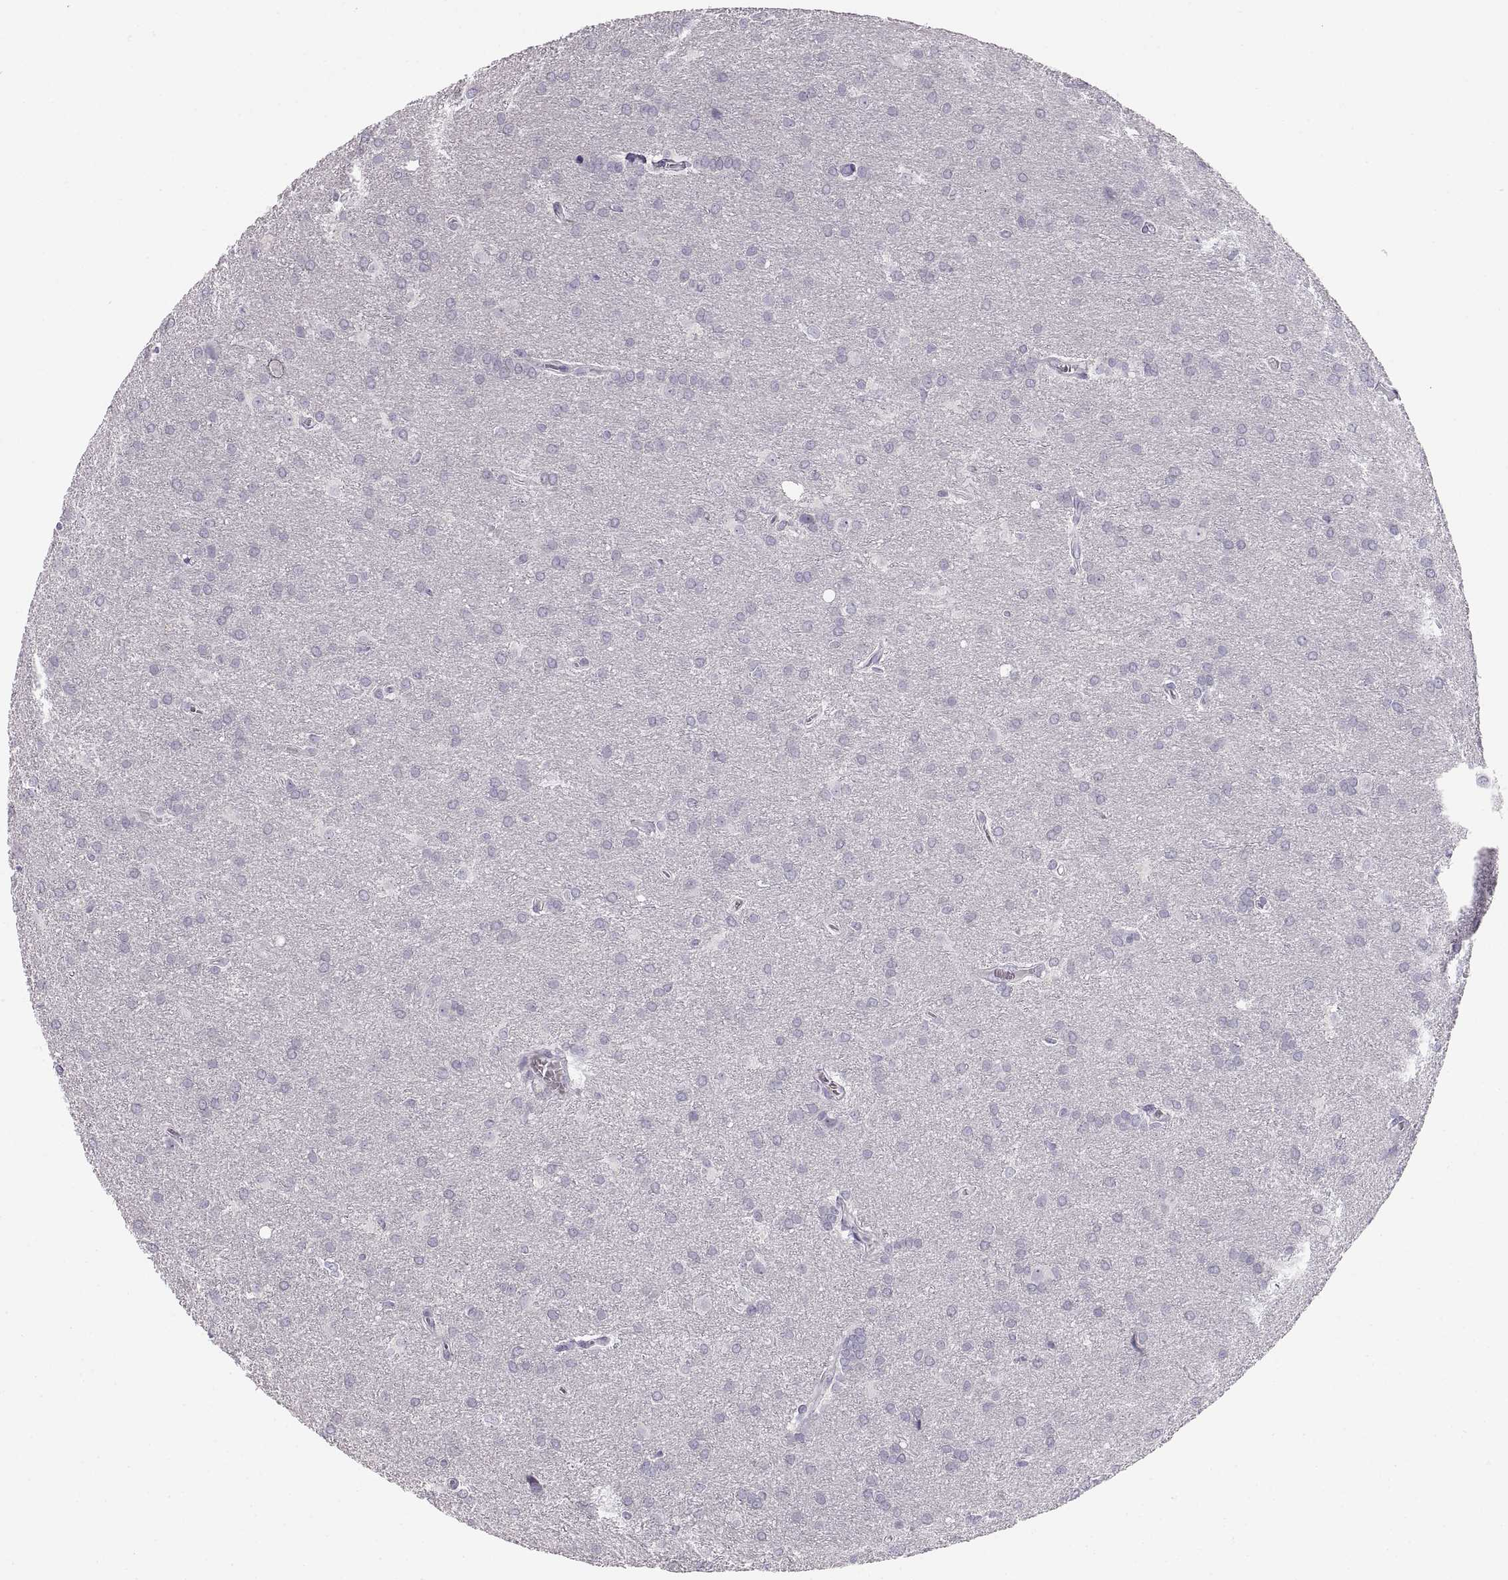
{"staining": {"intensity": "negative", "quantity": "none", "location": "none"}, "tissue": "glioma", "cell_type": "Tumor cells", "image_type": "cancer", "snomed": [{"axis": "morphology", "description": "Glioma, malignant, Low grade"}, {"axis": "topography", "description": "Brain"}], "caption": "Human malignant low-grade glioma stained for a protein using immunohistochemistry shows no expression in tumor cells.", "gene": "COL9A3", "patient": {"sex": "female", "age": 32}}